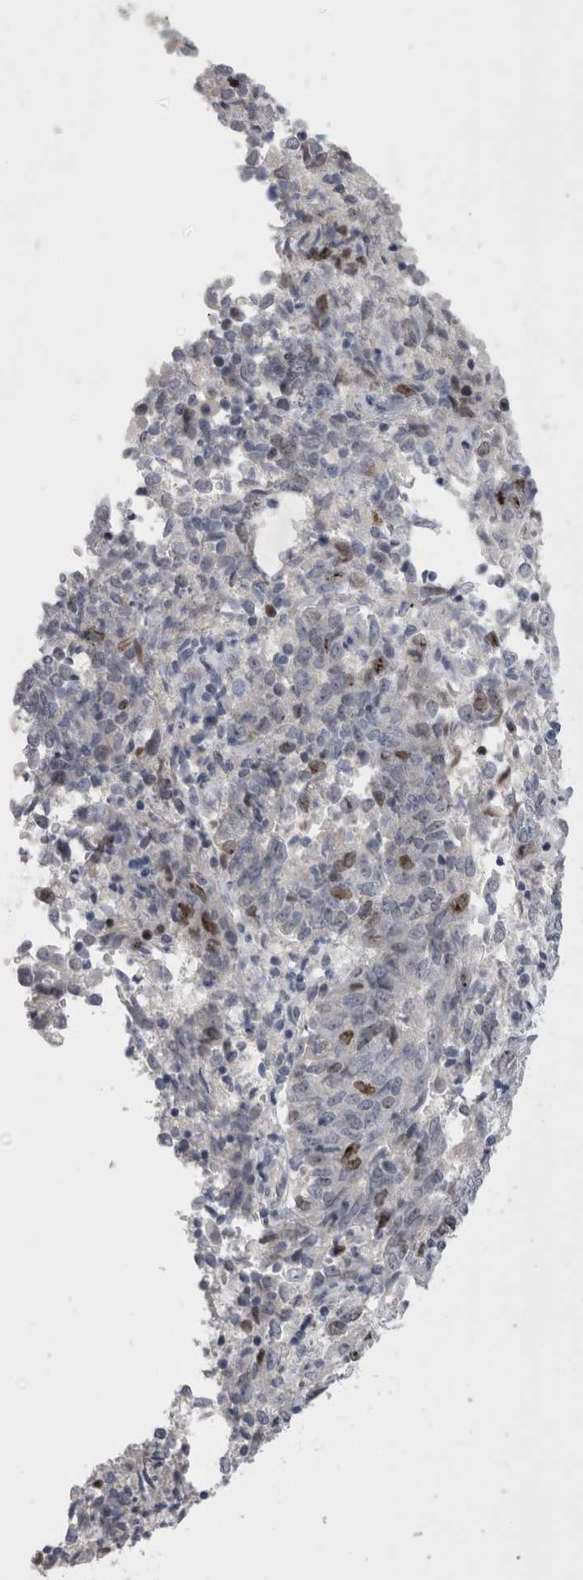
{"staining": {"intensity": "negative", "quantity": "none", "location": "none"}, "tissue": "endometrial cancer", "cell_type": "Tumor cells", "image_type": "cancer", "snomed": [{"axis": "morphology", "description": "Adenocarcinoma, NOS"}, {"axis": "topography", "description": "Endometrium"}], "caption": "There is no significant positivity in tumor cells of endometrial cancer. (Brightfield microscopy of DAB IHC at high magnification).", "gene": "KIF18B", "patient": {"sex": "female", "age": 80}}